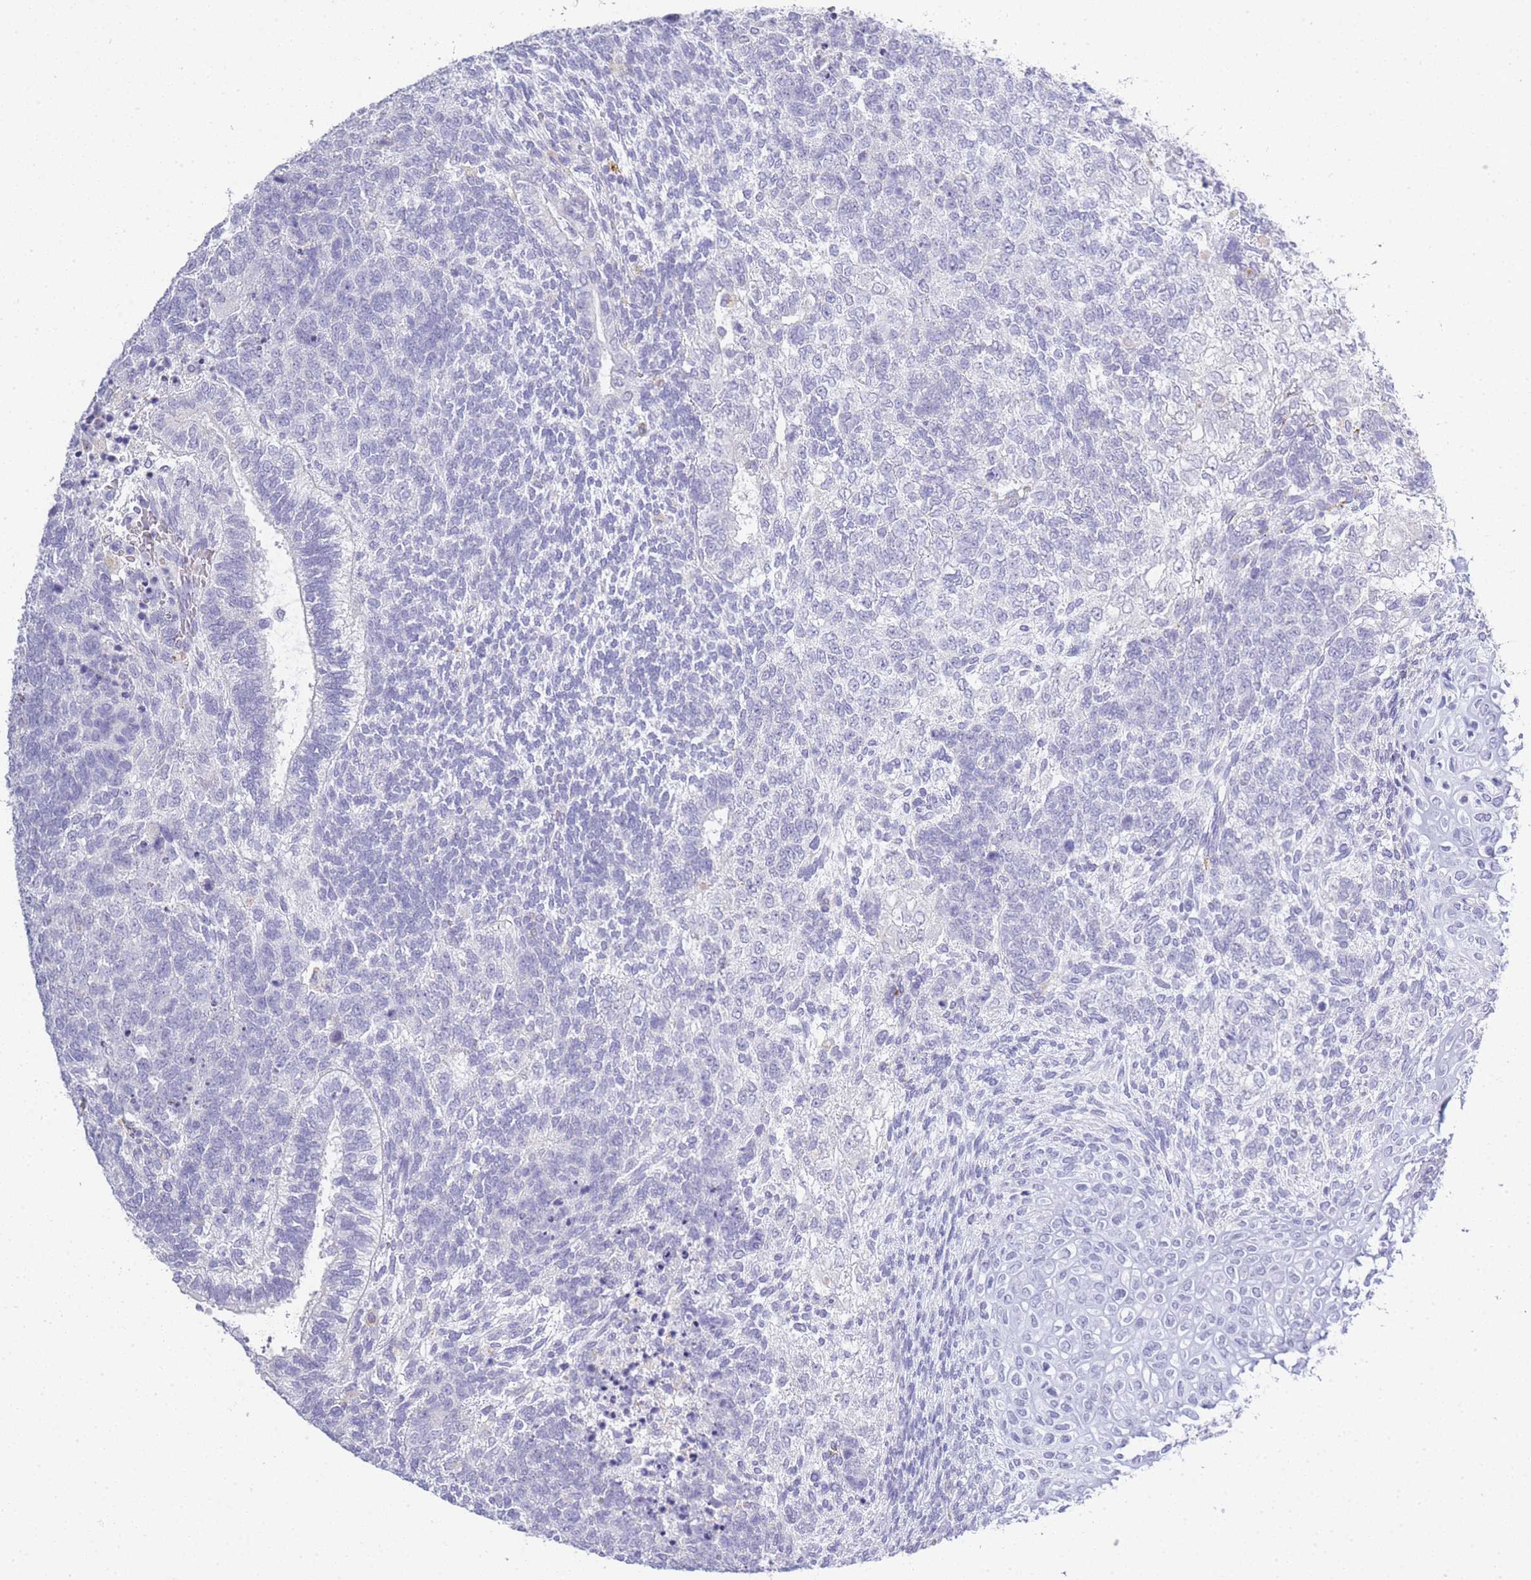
{"staining": {"intensity": "negative", "quantity": "none", "location": "none"}, "tissue": "testis cancer", "cell_type": "Tumor cells", "image_type": "cancer", "snomed": [{"axis": "morphology", "description": "Carcinoma, Embryonal, NOS"}, {"axis": "topography", "description": "Testis"}], "caption": "The micrograph exhibits no staining of tumor cells in testis embryonal carcinoma.", "gene": "RHO", "patient": {"sex": "male", "age": 23}}